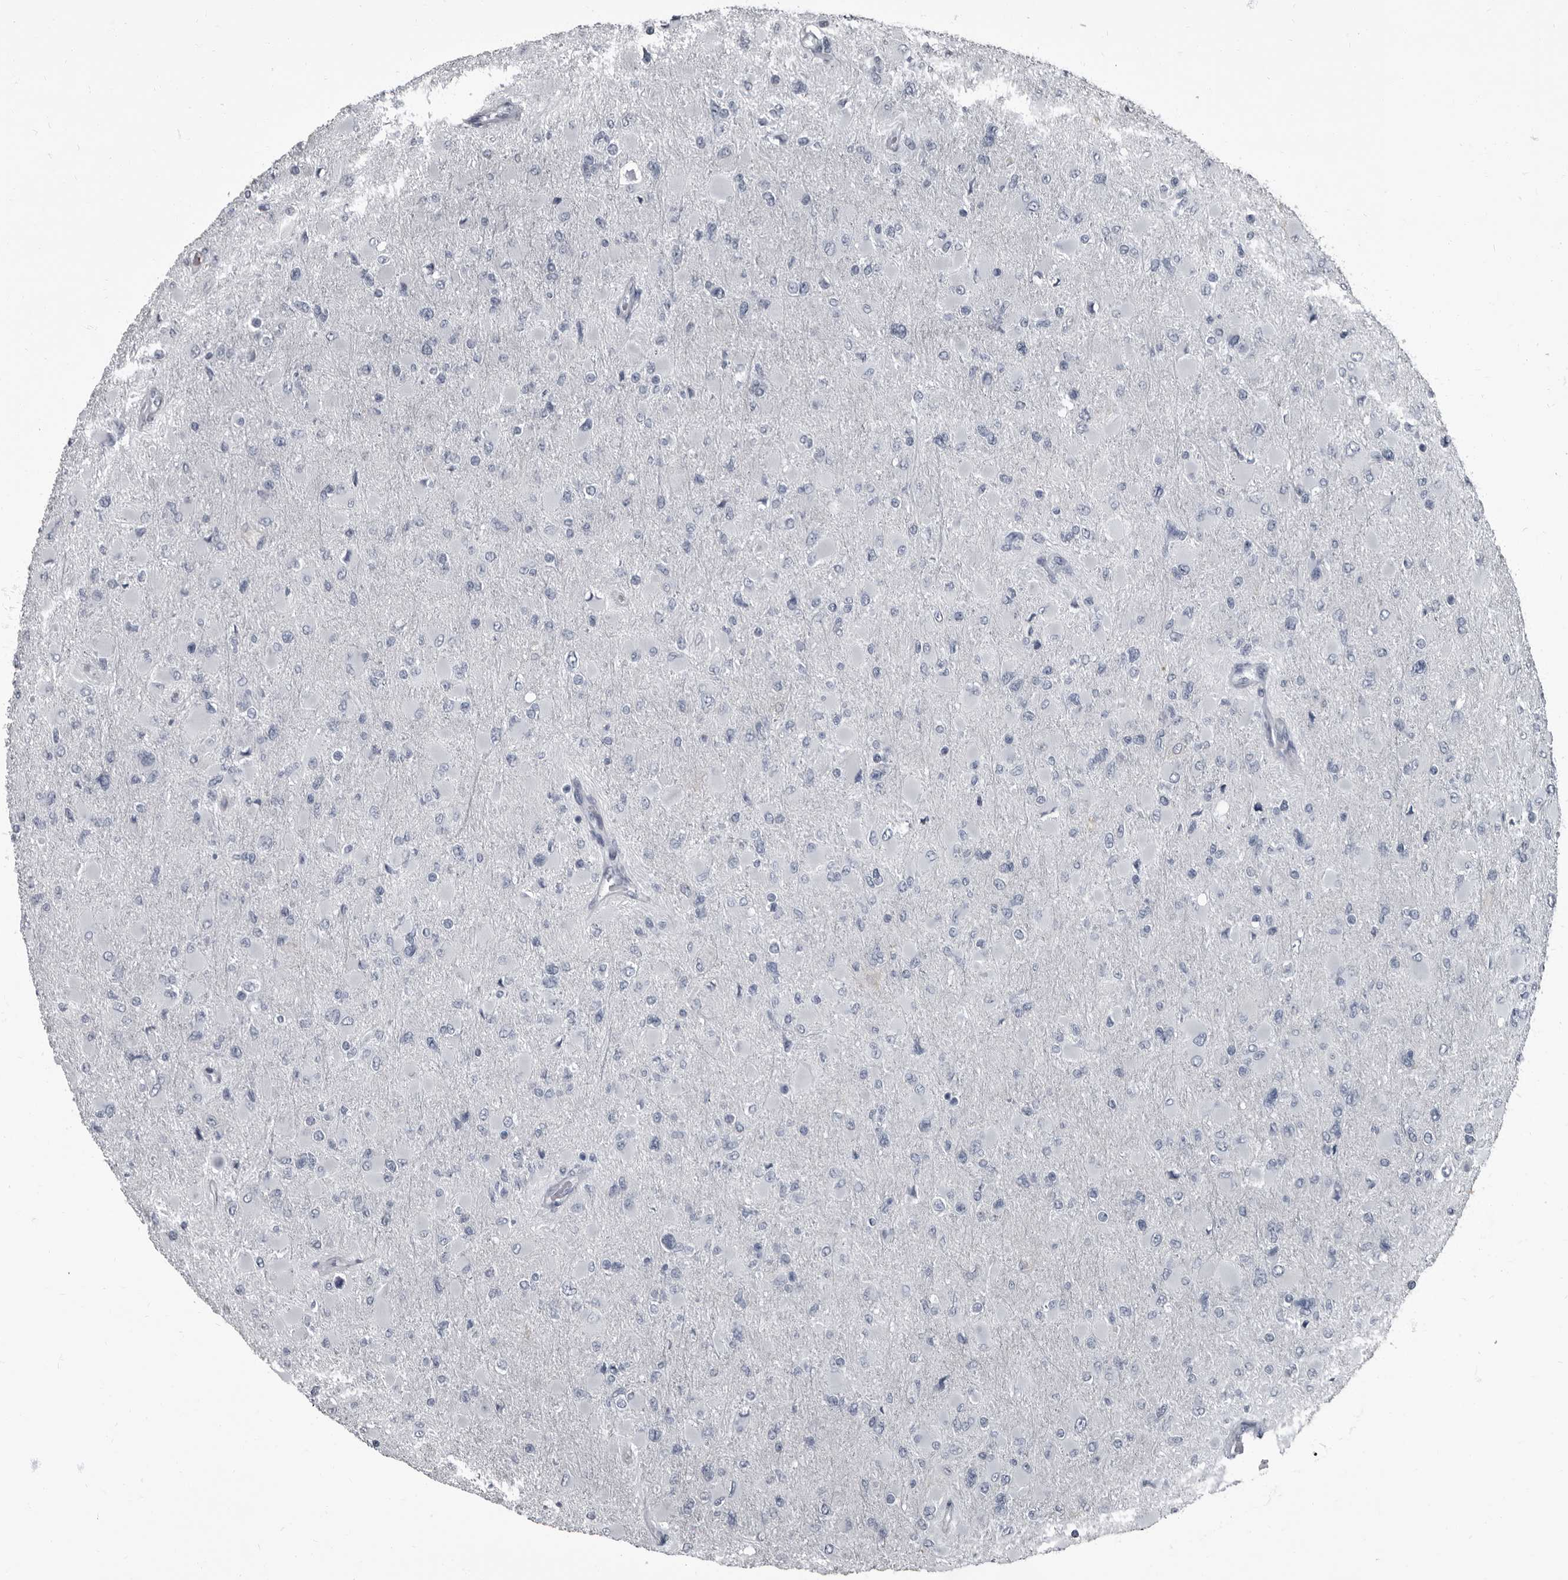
{"staining": {"intensity": "negative", "quantity": "none", "location": "none"}, "tissue": "glioma", "cell_type": "Tumor cells", "image_type": "cancer", "snomed": [{"axis": "morphology", "description": "Glioma, malignant, High grade"}, {"axis": "topography", "description": "Cerebral cortex"}], "caption": "Tumor cells are negative for brown protein staining in glioma.", "gene": "TPD52L1", "patient": {"sex": "female", "age": 36}}